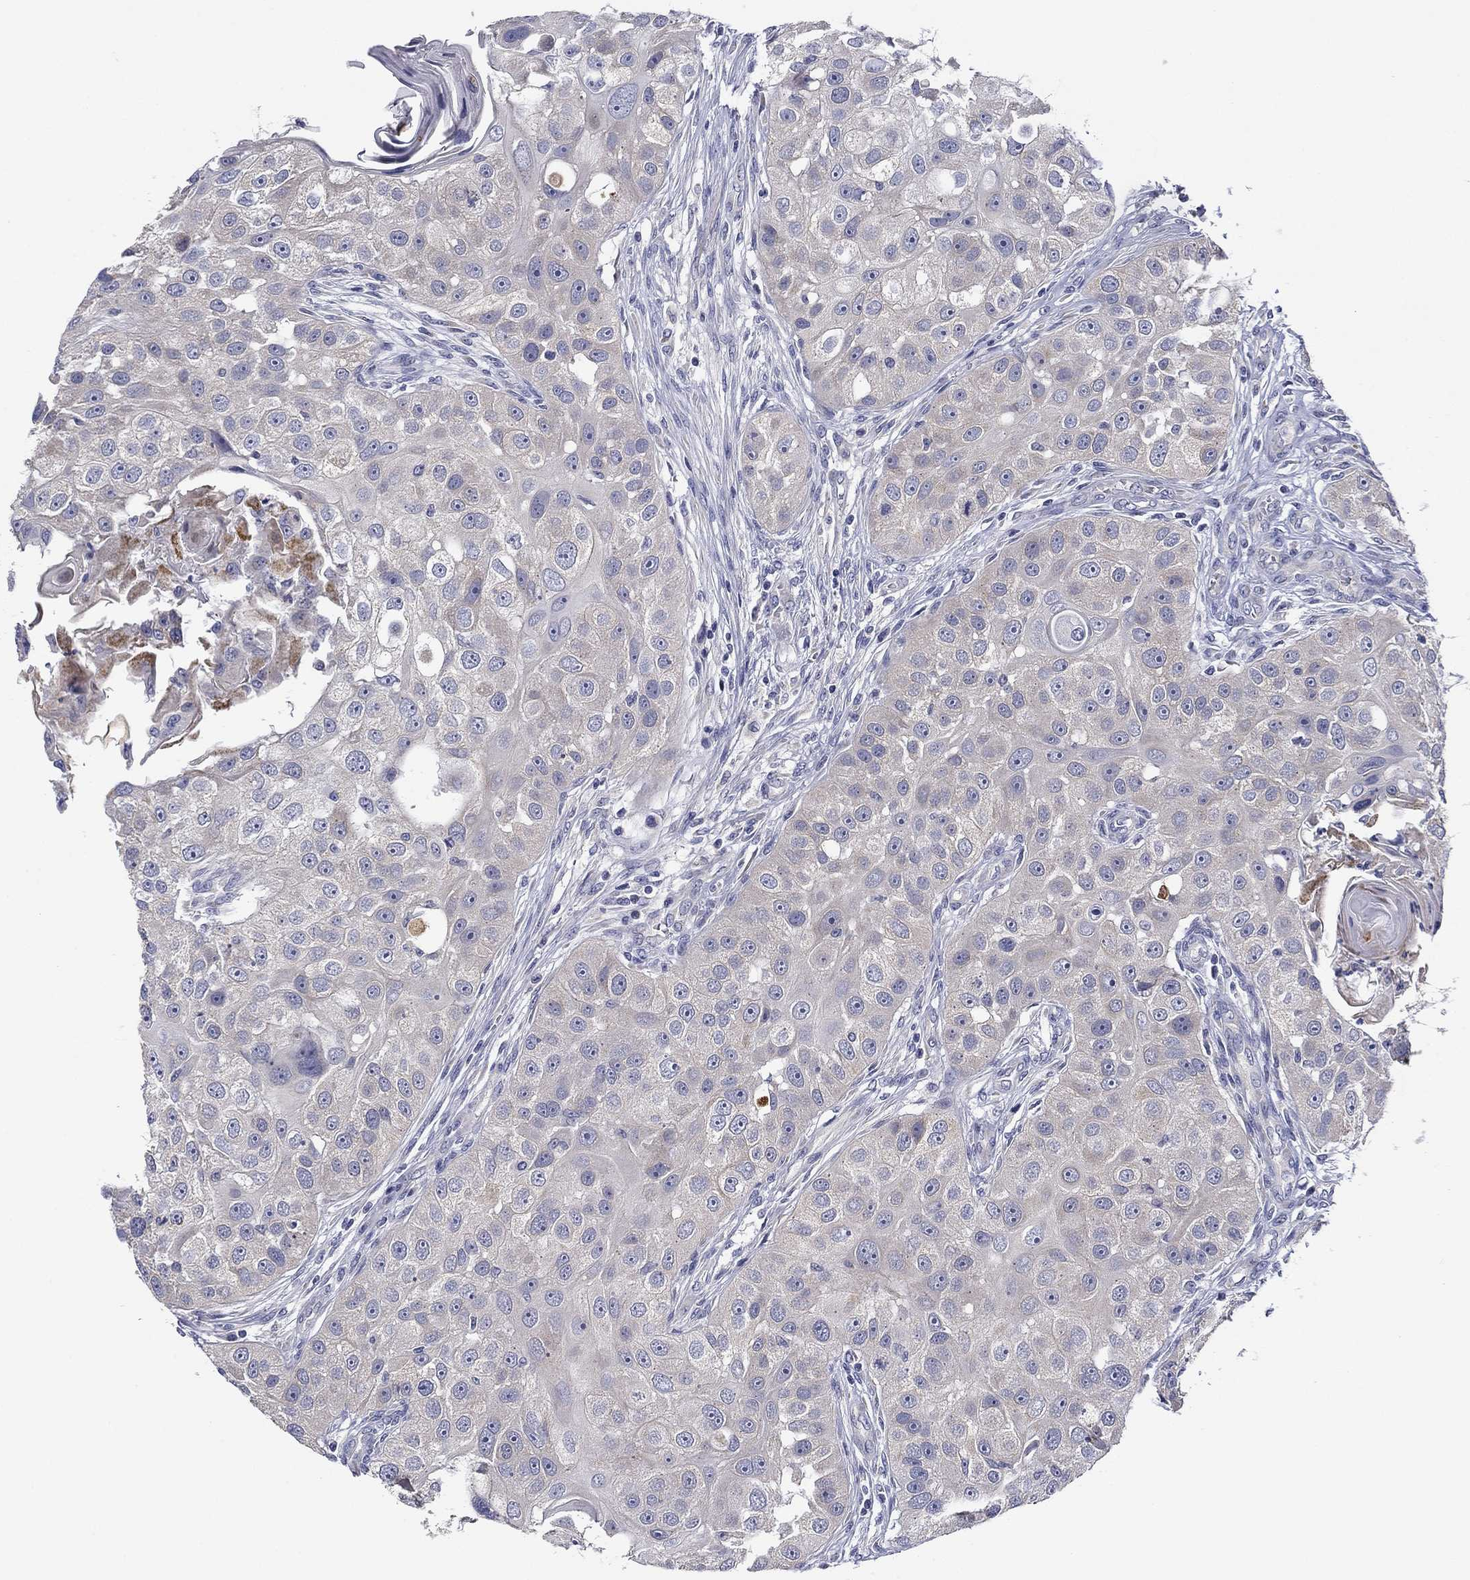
{"staining": {"intensity": "negative", "quantity": "none", "location": "none"}, "tissue": "head and neck cancer", "cell_type": "Tumor cells", "image_type": "cancer", "snomed": [{"axis": "morphology", "description": "Normal tissue, NOS"}, {"axis": "morphology", "description": "Squamous cell carcinoma, NOS"}, {"axis": "topography", "description": "Skeletal muscle"}, {"axis": "topography", "description": "Head-Neck"}], "caption": "This image is of head and neck squamous cell carcinoma stained with immunohistochemistry (IHC) to label a protein in brown with the nuclei are counter-stained blue. There is no staining in tumor cells.", "gene": "SPATA7", "patient": {"sex": "male", "age": 51}}